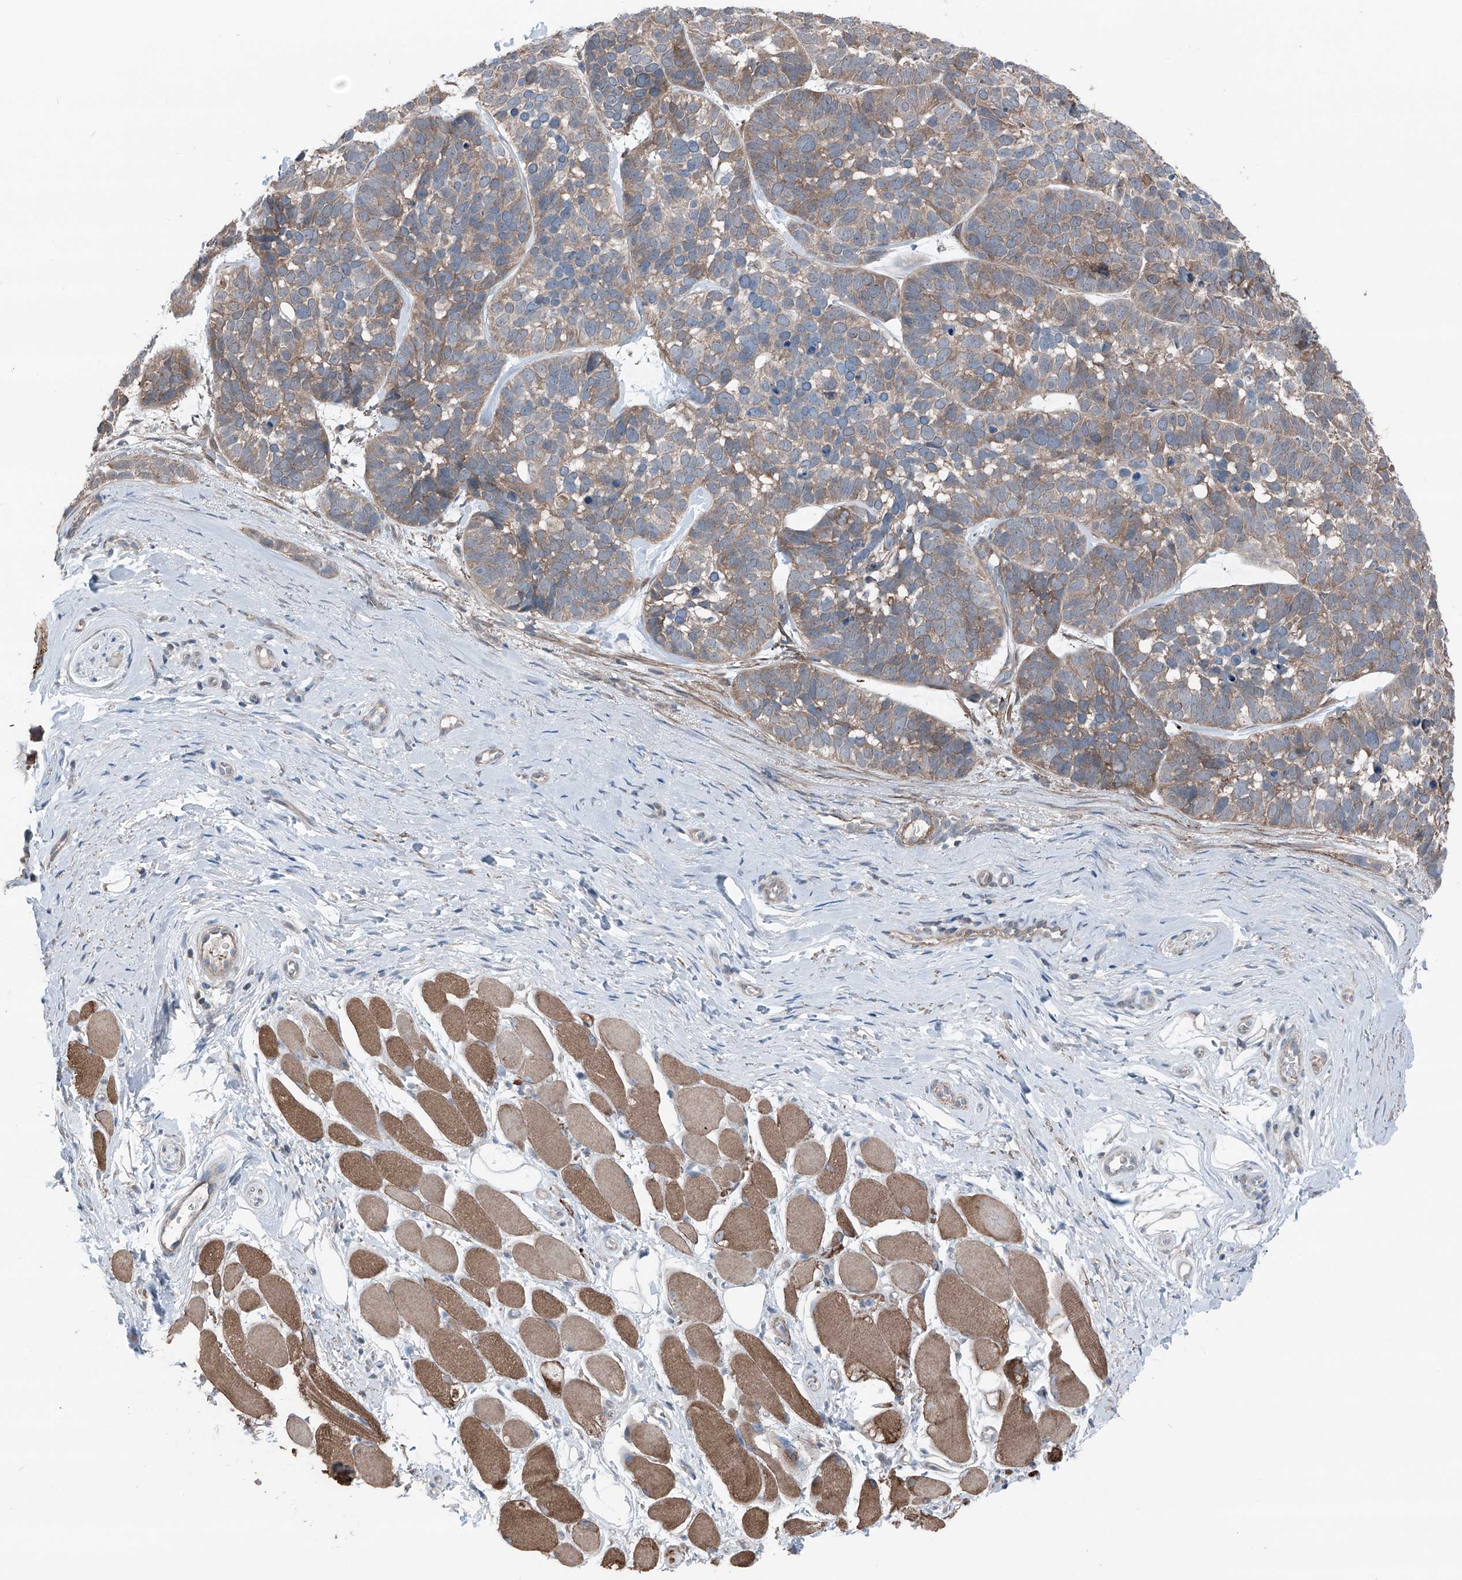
{"staining": {"intensity": "moderate", "quantity": "25%-75%", "location": "cytoplasmic/membranous"}, "tissue": "skin cancer", "cell_type": "Tumor cells", "image_type": "cancer", "snomed": [{"axis": "morphology", "description": "Basal cell carcinoma"}, {"axis": "topography", "description": "Skin"}], "caption": "Immunohistochemical staining of basal cell carcinoma (skin) exhibits medium levels of moderate cytoplasmic/membranous expression in about 25%-75% of tumor cells.", "gene": "HSPB11", "patient": {"sex": "male", "age": 62}}